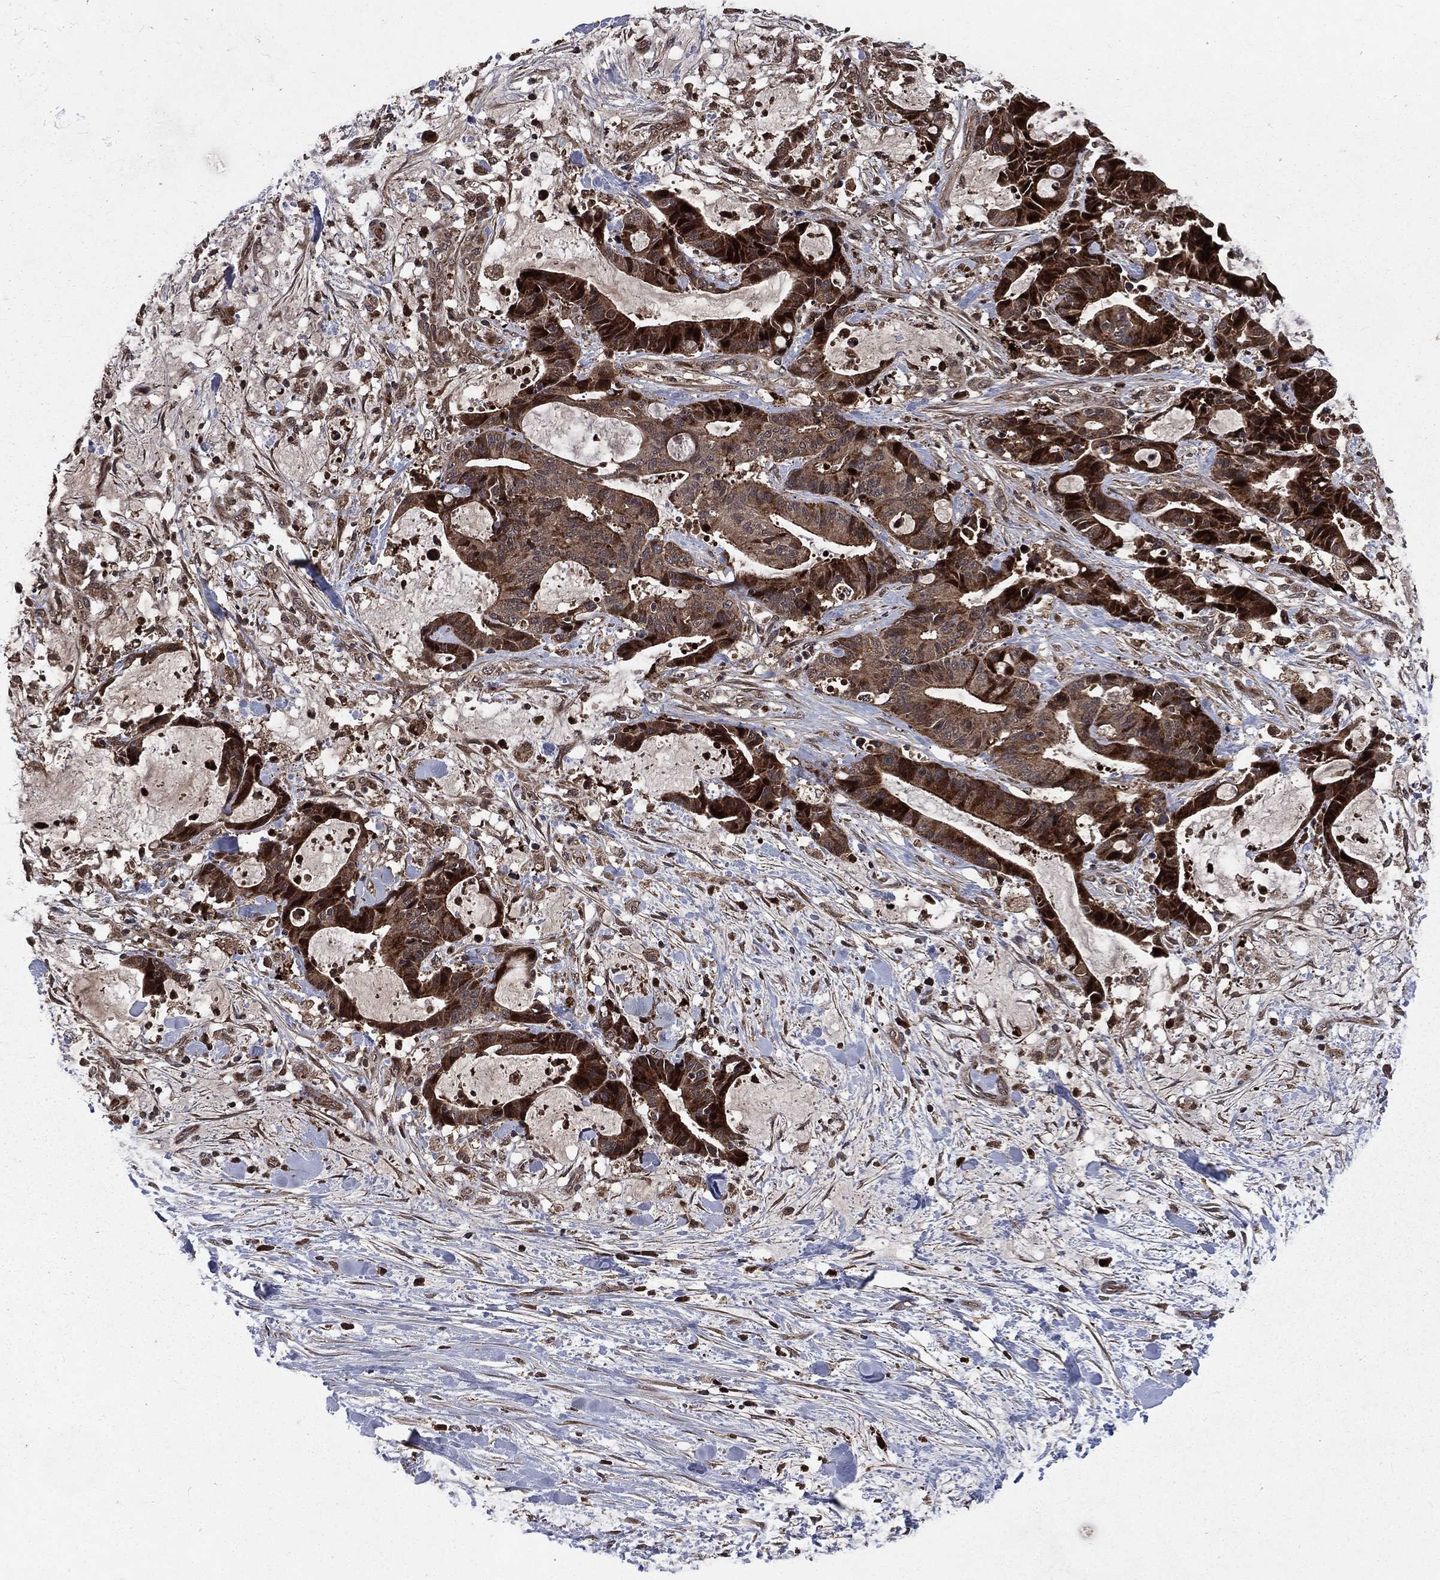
{"staining": {"intensity": "strong", "quantity": ">75%", "location": "cytoplasmic/membranous"}, "tissue": "liver cancer", "cell_type": "Tumor cells", "image_type": "cancer", "snomed": [{"axis": "morphology", "description": "Cholangiocarcinoma"}, {"axis": "topography", "description": "Liver"}], "caption": "A high amount of strong cytoplasmic/membranous staining is identified in about >75% of tumor cells in liver cholangiocarcinoma tissue.", "gene": "LENG8", "patient": {"sex": "female", "age": 73}}